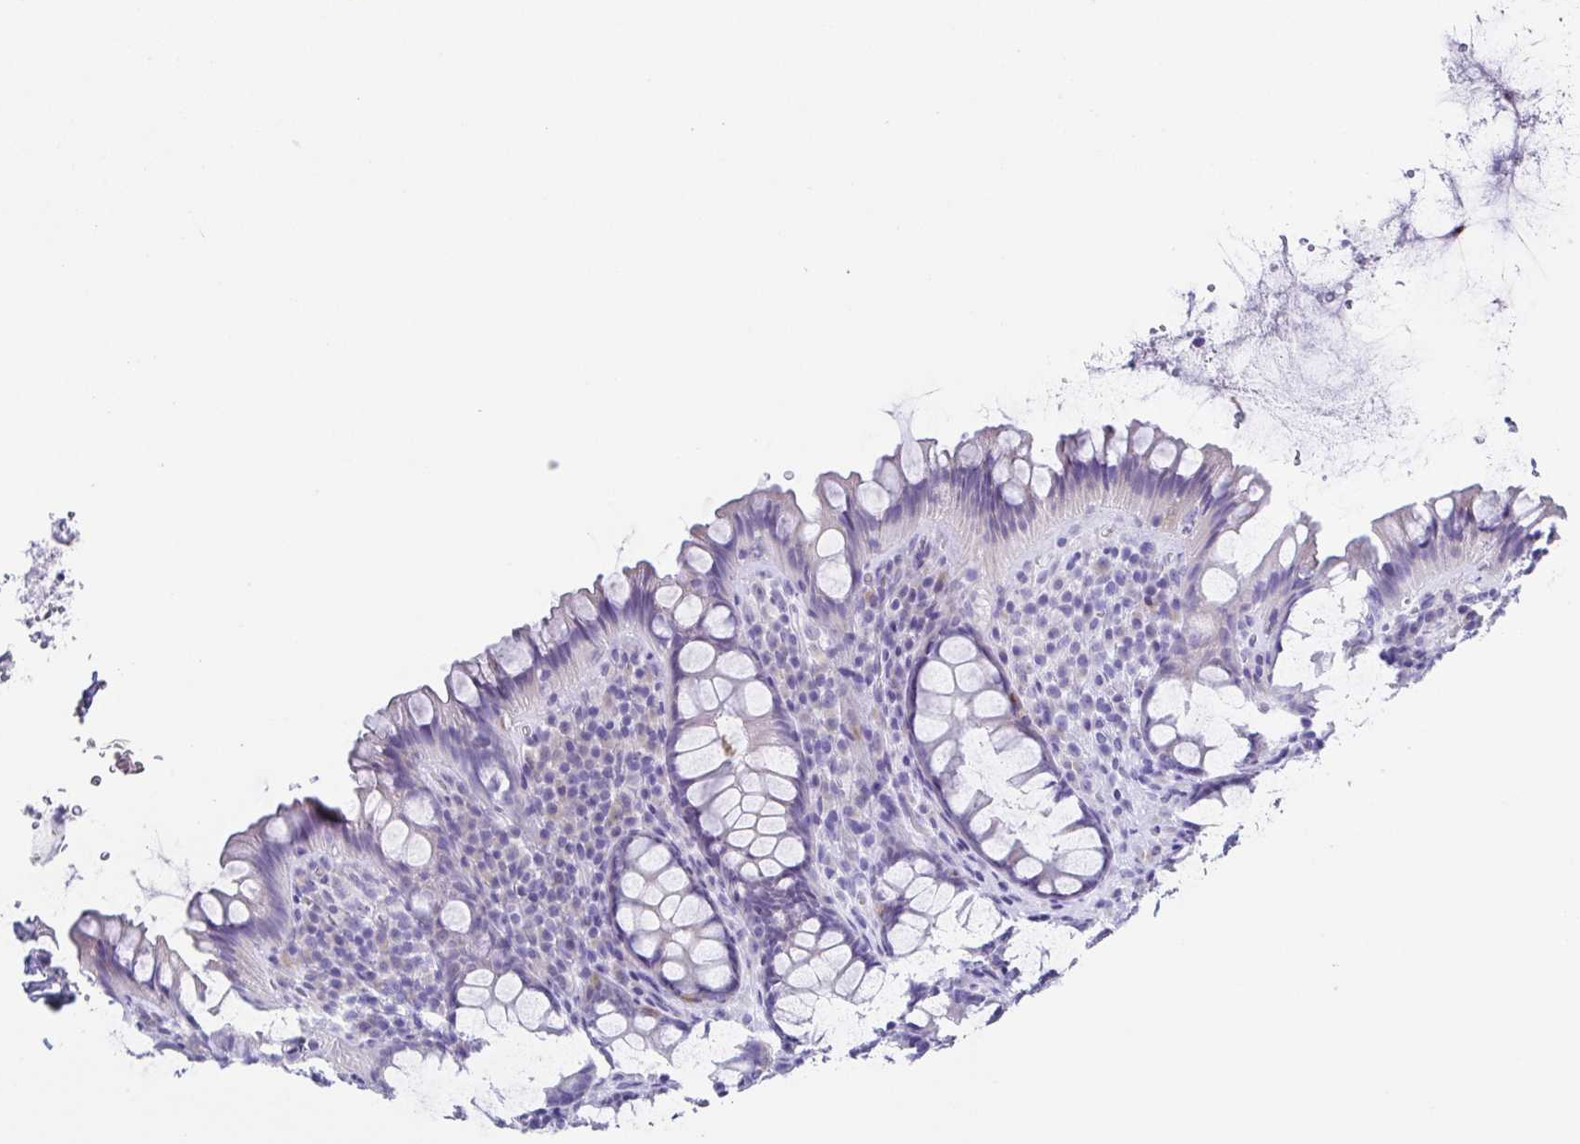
{"staining": {"intensity": "negative", "quantity": "none", "location": "none"}, "tissue": "rectum", "cell_type": "Glandular cells", "image_type": "normal", "snomed": [{"axis": "morphology", "description": "Normal tissue, NOS"}, {"axis": "topography", "description": "Rectum"}, {"axis": "topography", "description": "Peripheral nerve tissue"}], "caption": "The photomicrograph displays no staining of glandular cells in benign rectum.", "gene": "TNNT2", "patient": {"sex": "female", "age": 69}}